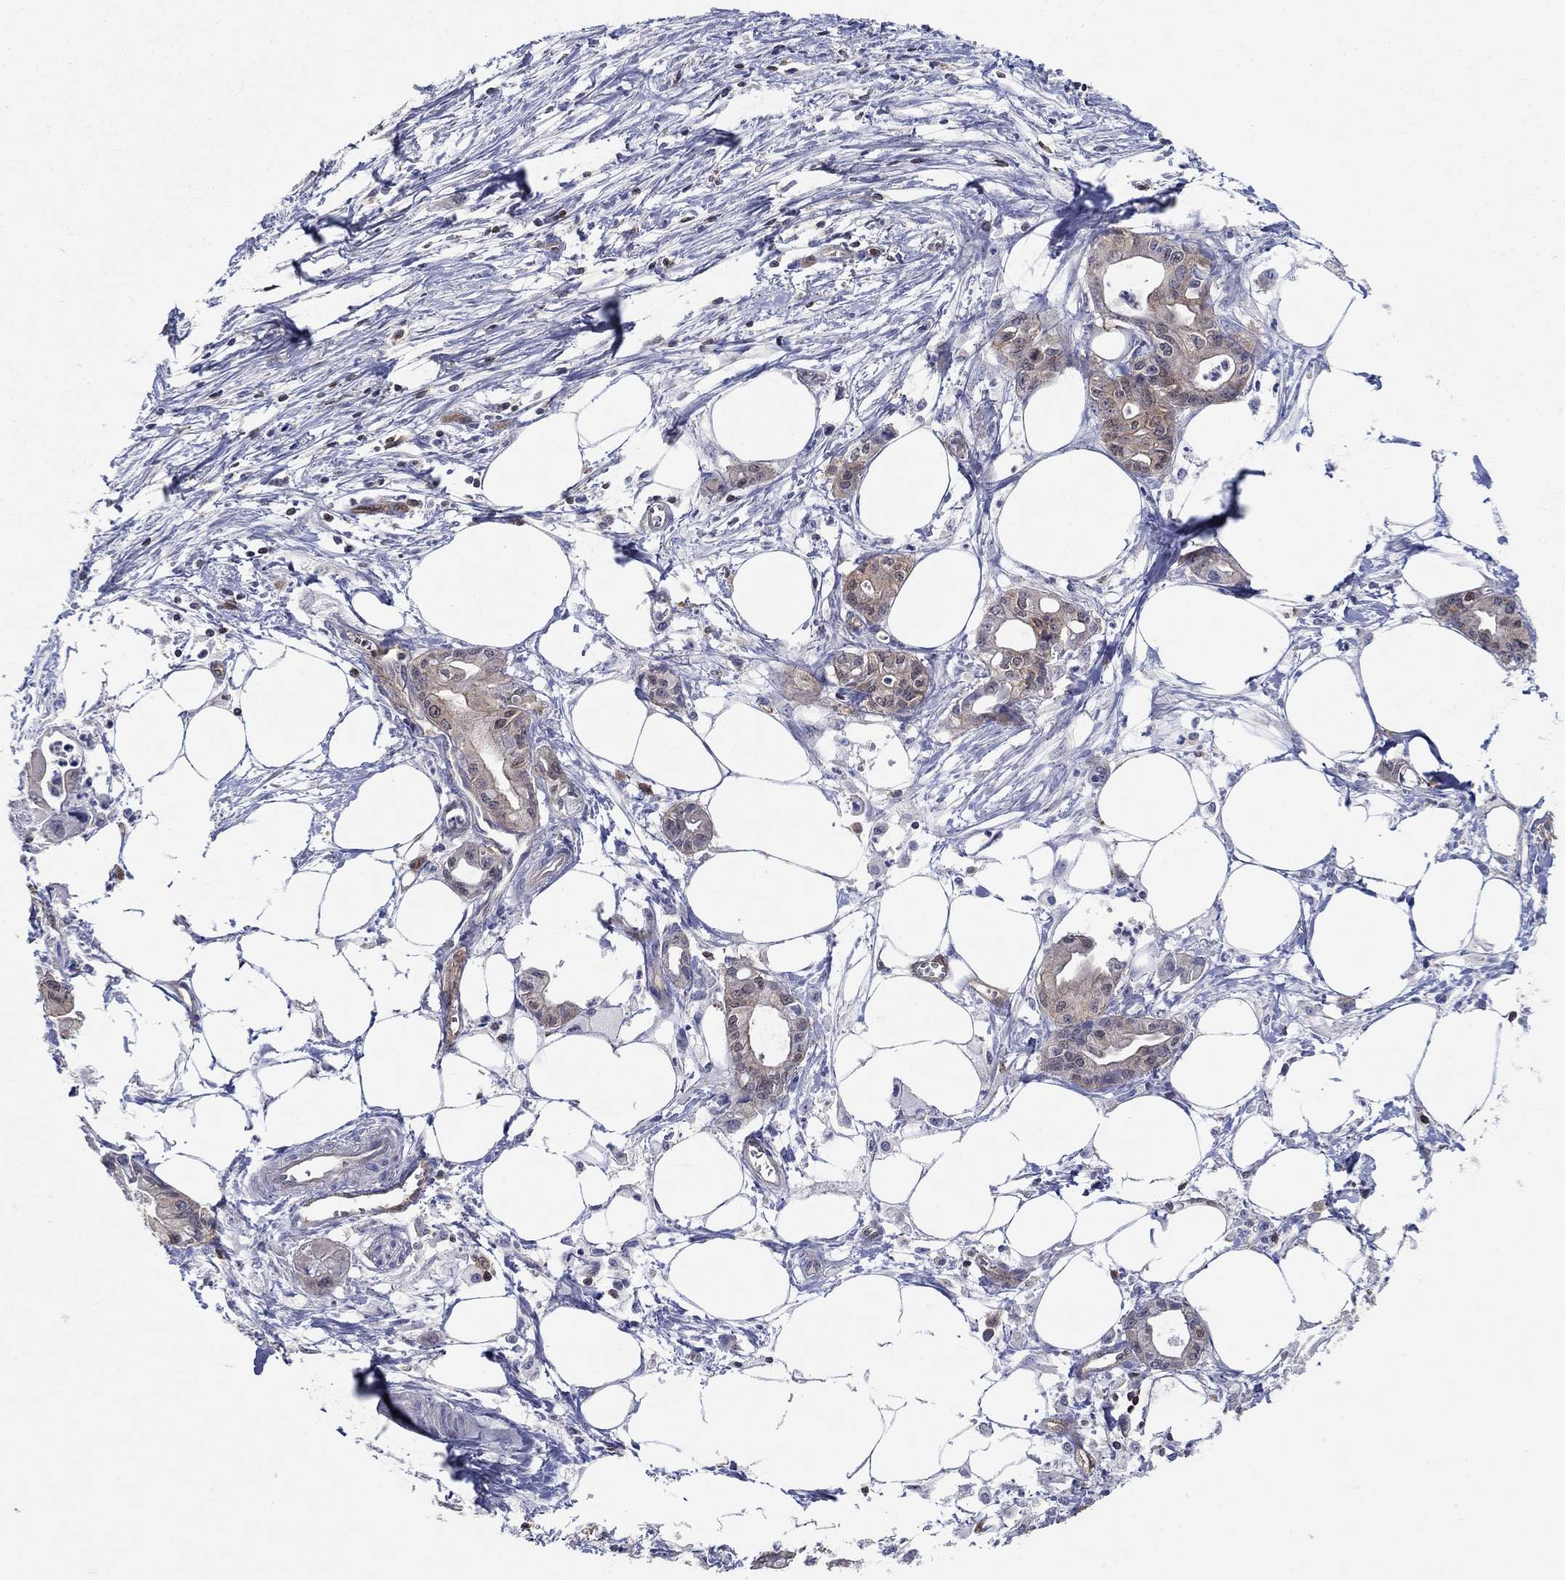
{"staining": {"intensity": "moderate", "quantity": "25%-75%", "location": "cytoplasmic/membranous"}, "tissue": "pancreatic cancer", "cell_type": "Tumor cells", "image_type": "cancer", "snomed": [{"axis": "morphology", "description": "Adenocarcinoma, NOS"}, {"axis": "topography", "description": "Pancreas"}], "caption": "About 25%-75% of tumor cells in human pancreatic adenocarcinoma demonstrate moderate cytoplasmic/membranous protein expression as visualized by brown immunohistochemical staining.", "gene": "AGFG2", "patient": {"sex": "male", "age": 71}}